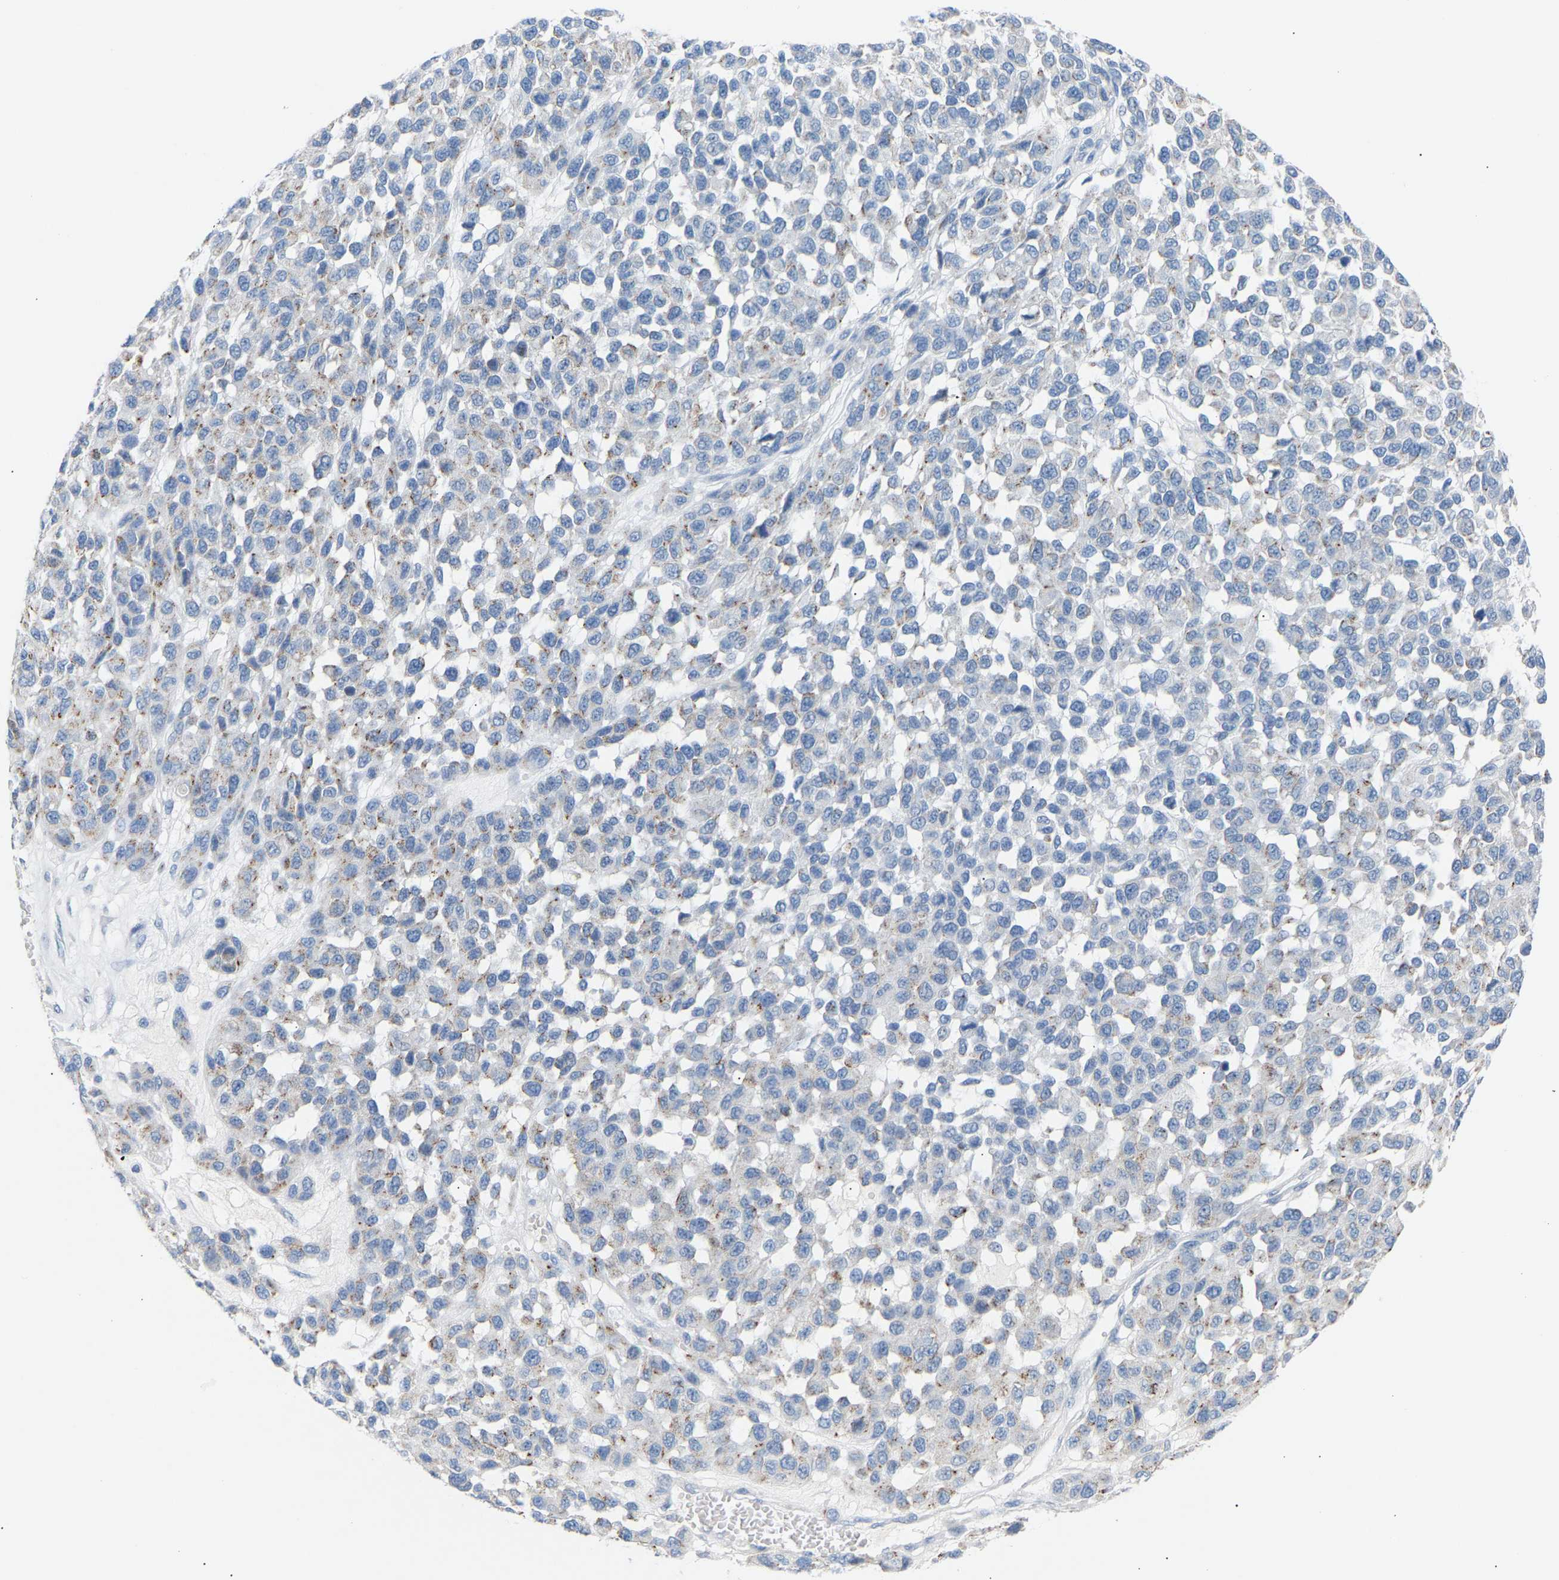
{"staining": {"intensity": "weak", "quantity": "25%-75%", "location": "cytoplasmic/membranous"}, "tissue": "melanoma", "cell_type": "Tumor cells", "image_type": "cancer", "snomed": [{"axis": "morphology", "description": "Malignant melanoma, NOS"}, {"axis": "topography", "description": "Skin"}], "caption": "Malignant melanoma stained with a protein marker exhibits weak staining in tumor cells.", "gene": "PEX1", "patient": {"sex": "male", "age": 62}}